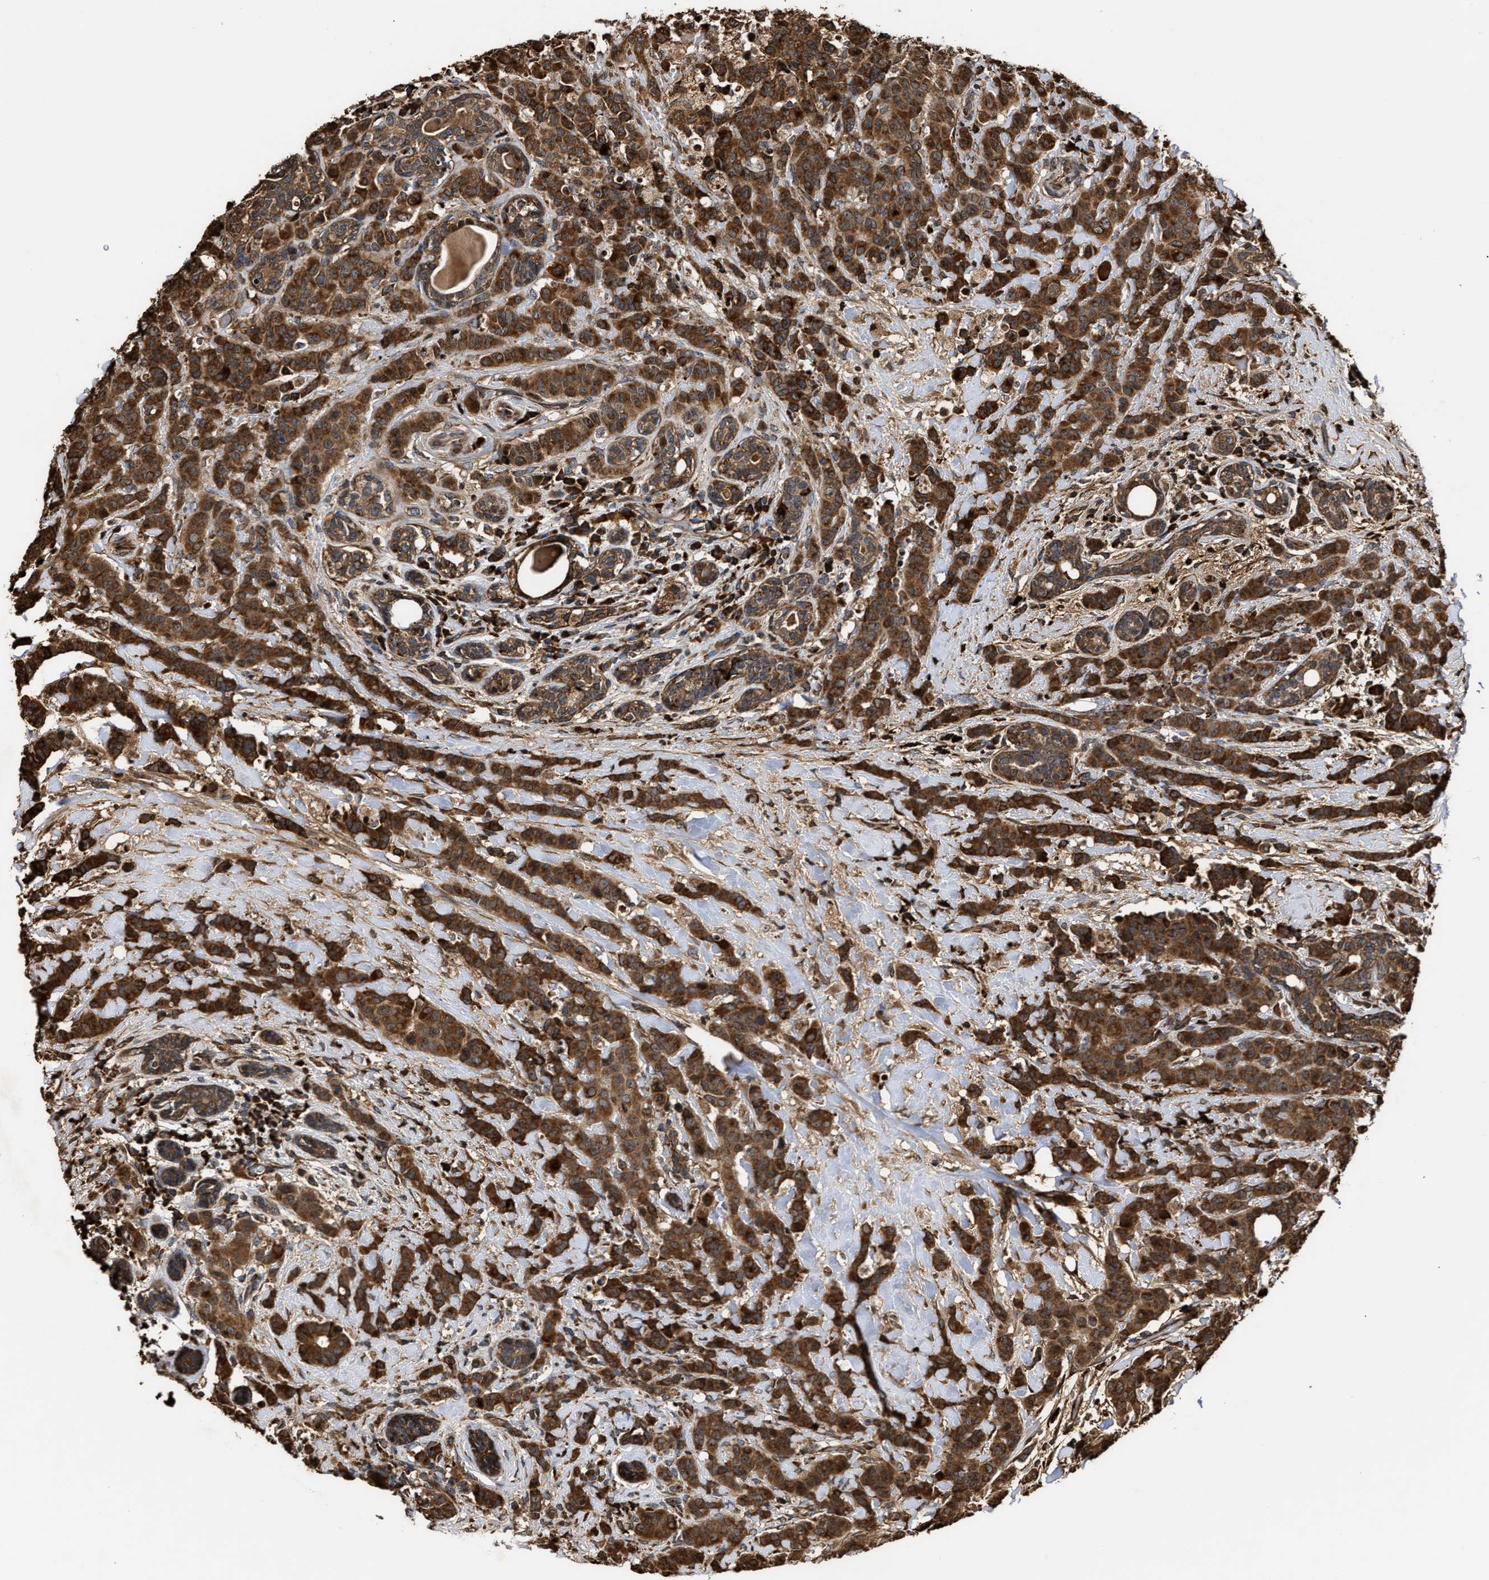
{"staining": {"intensity": "strong", "quantity": ">75%", "location": "cytoplasmic/membranous"}, "tissue": "breast cancer", "cell_type": "Tumor cells", "image_type": "cancer", "snomed": [{"axis": "morphology", "description": "Normal tissue, NOS"}, {"axis": "morphology", "description": "Duct carcinoma"}, {"axis": "topography", "description": "Breast"}], "caption": "Breast cancer (invasive ductal carcinoma) was stained to show a protein in brown. There is high levels of strong cytoplasmic/membranous positivity in about >75% of tumor cells. The staining is performed using DAB (3,3'-diaminobenzidine) brown chromogen to label protein expression. The nuclei are counter-stained blue using hematoxylin.", "gene": "GOSR1", "patient": {"sex": "female", "age": 40}}